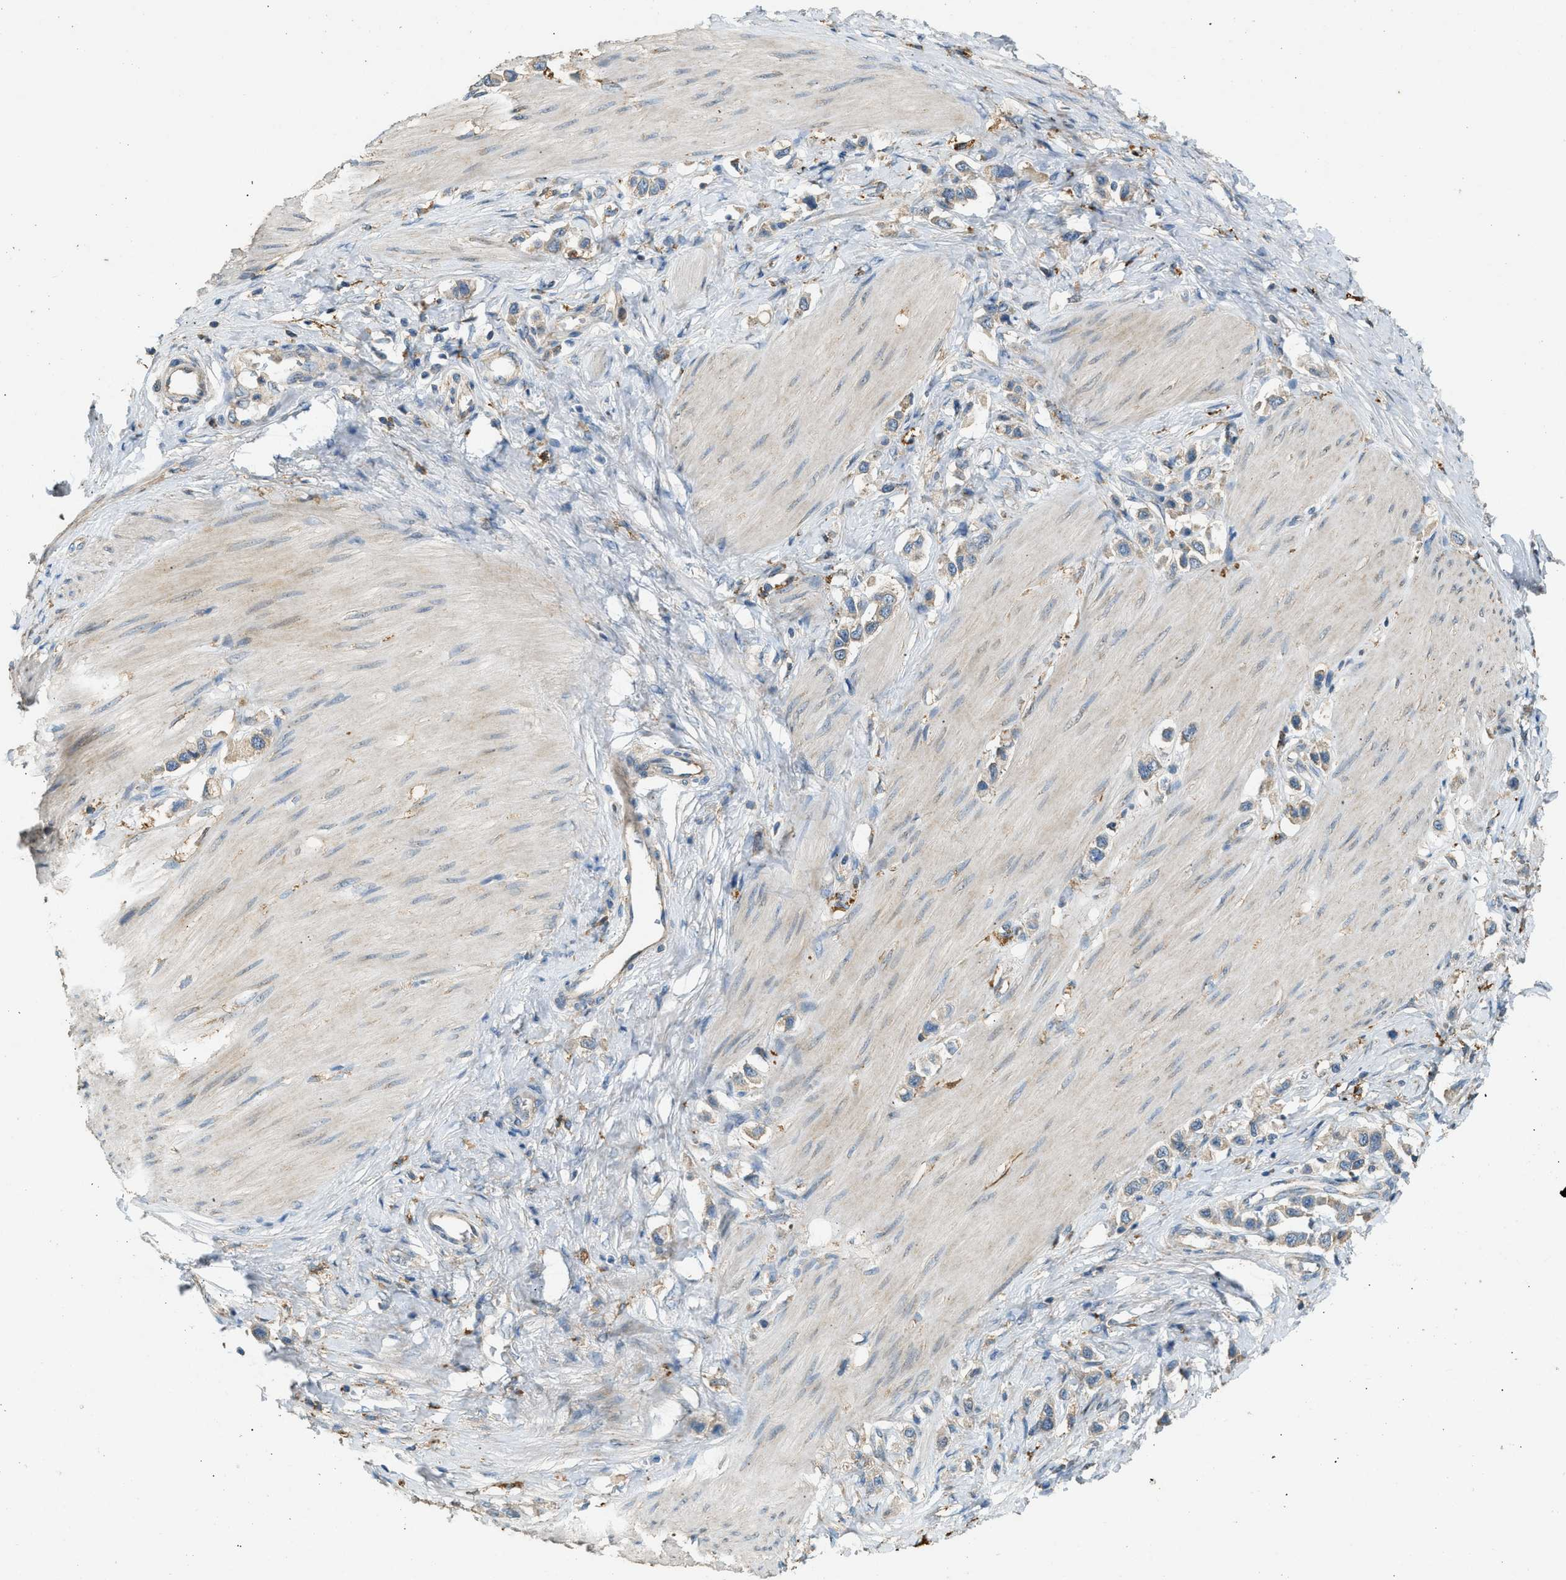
{"staining": {"intensity": "weak", "quantity": ">75%", "location": "cytoplasmic/membranous"}, "tissue": "stomach cancer", "cell_type": "Tumor cells", "image_type": "cancer", "snomed": [{"axis": "morphology", "description": "Adenocarcinoma, NOS"}, {"axis": "topography", "description": "Stomach"}], "caption": "Immunohistochemistry (IHC) photomicrograph of neoplastic tissue: stomach adenocarcinoma stained using immunohistochemistry exhibits low levels of weak protein expression localized specifically in the cytoplasmic/membranous of tumor cells, appearing as a cytoplasmic/membranous brown color.", "gene": "CTSB", "patient": {"sex": "female", "age": 65}}